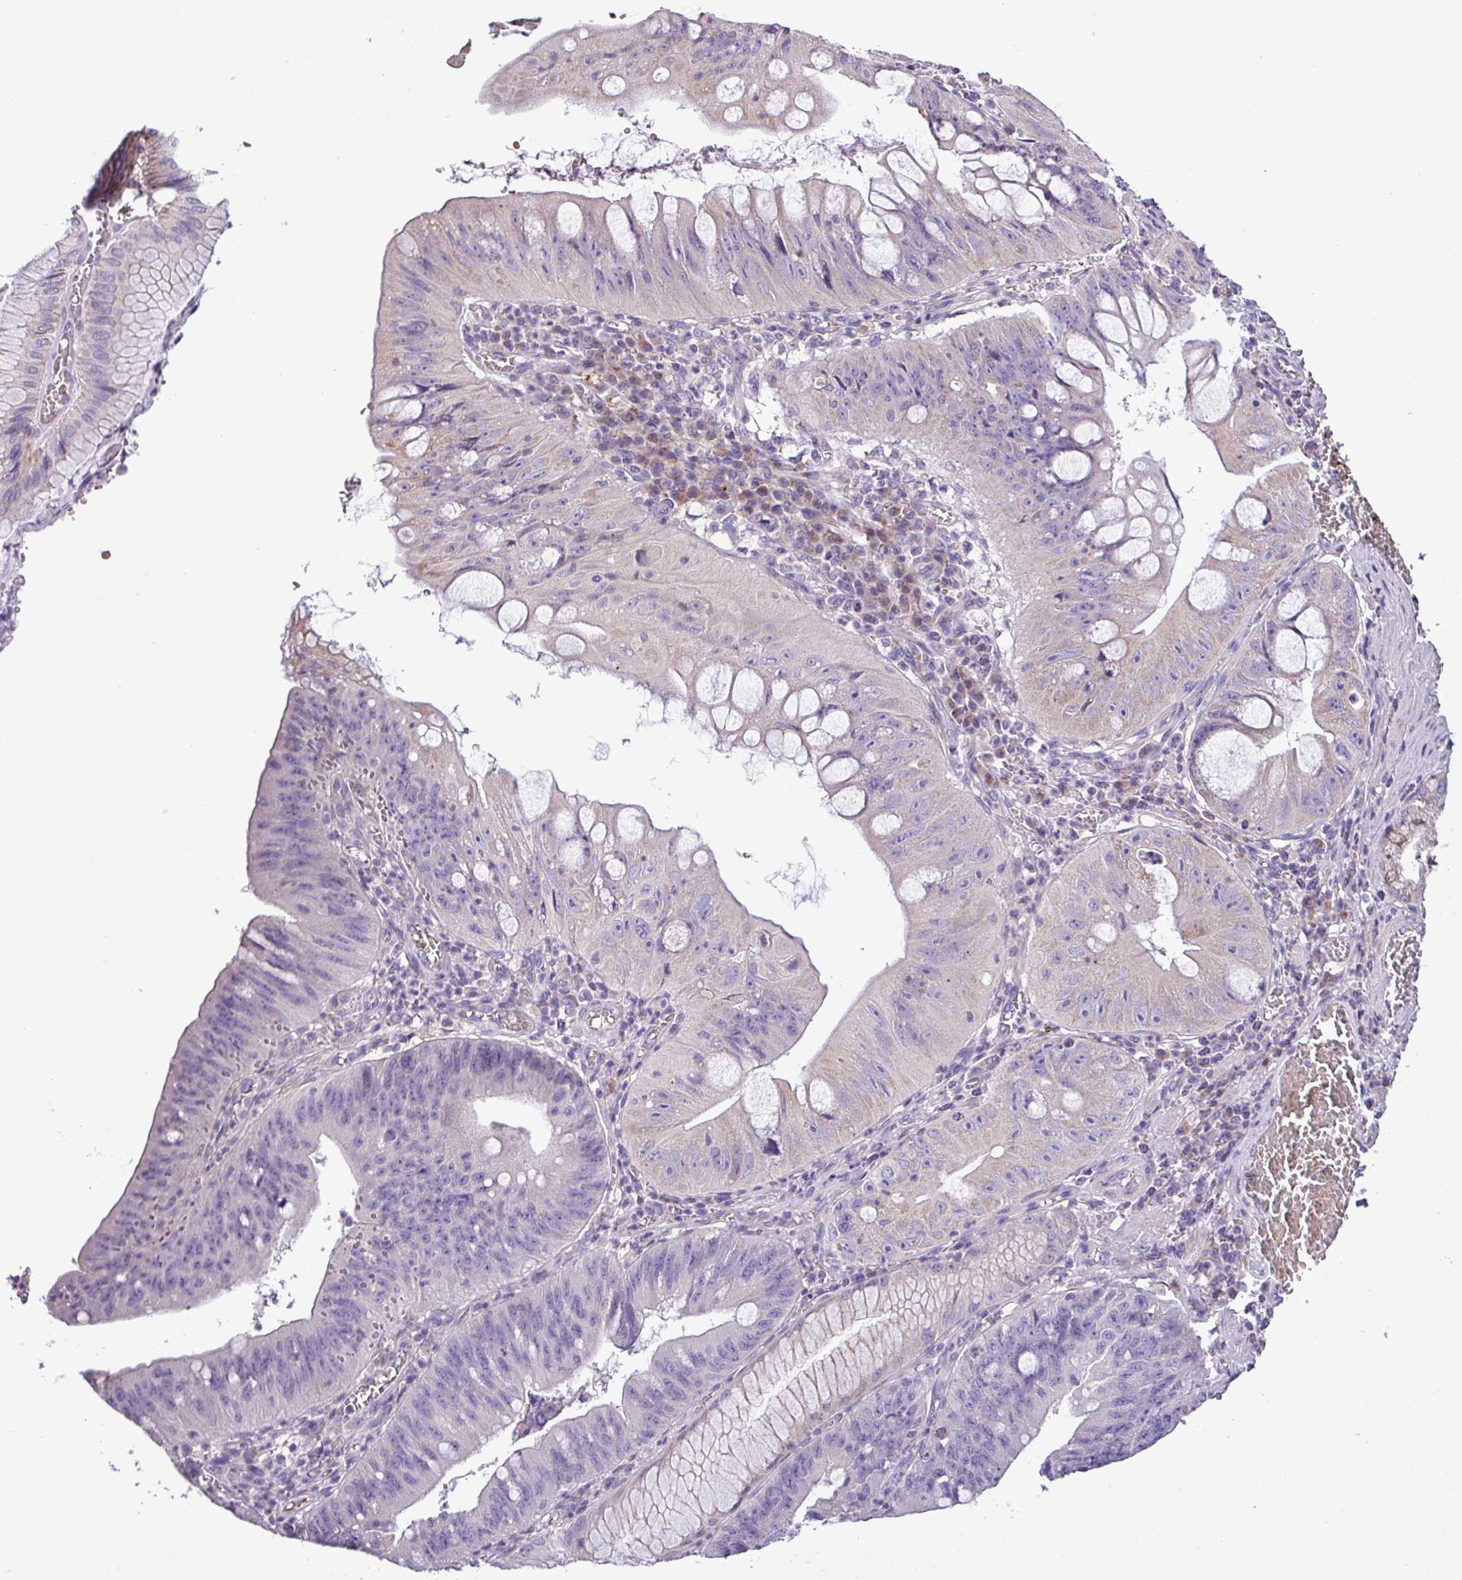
{"staining": {"intensity": "negative", "quantity": "none", "location": "none"}, "tissue": "stomach cancer", "cell_type": "Tumor cells", "image_type": "cancer", "snomed": [{"axis": "morphology", "description": "Adenocarcinoma, NOS"}, {"axis": "topography", "description": "Stomach"}], "caption": "A micrograph of human stomach cancer (adenocarcinoma) is negative for staining in tumor cells.", "gene": "FAM183A", "patient": {"sex": "male", "age": 59}}